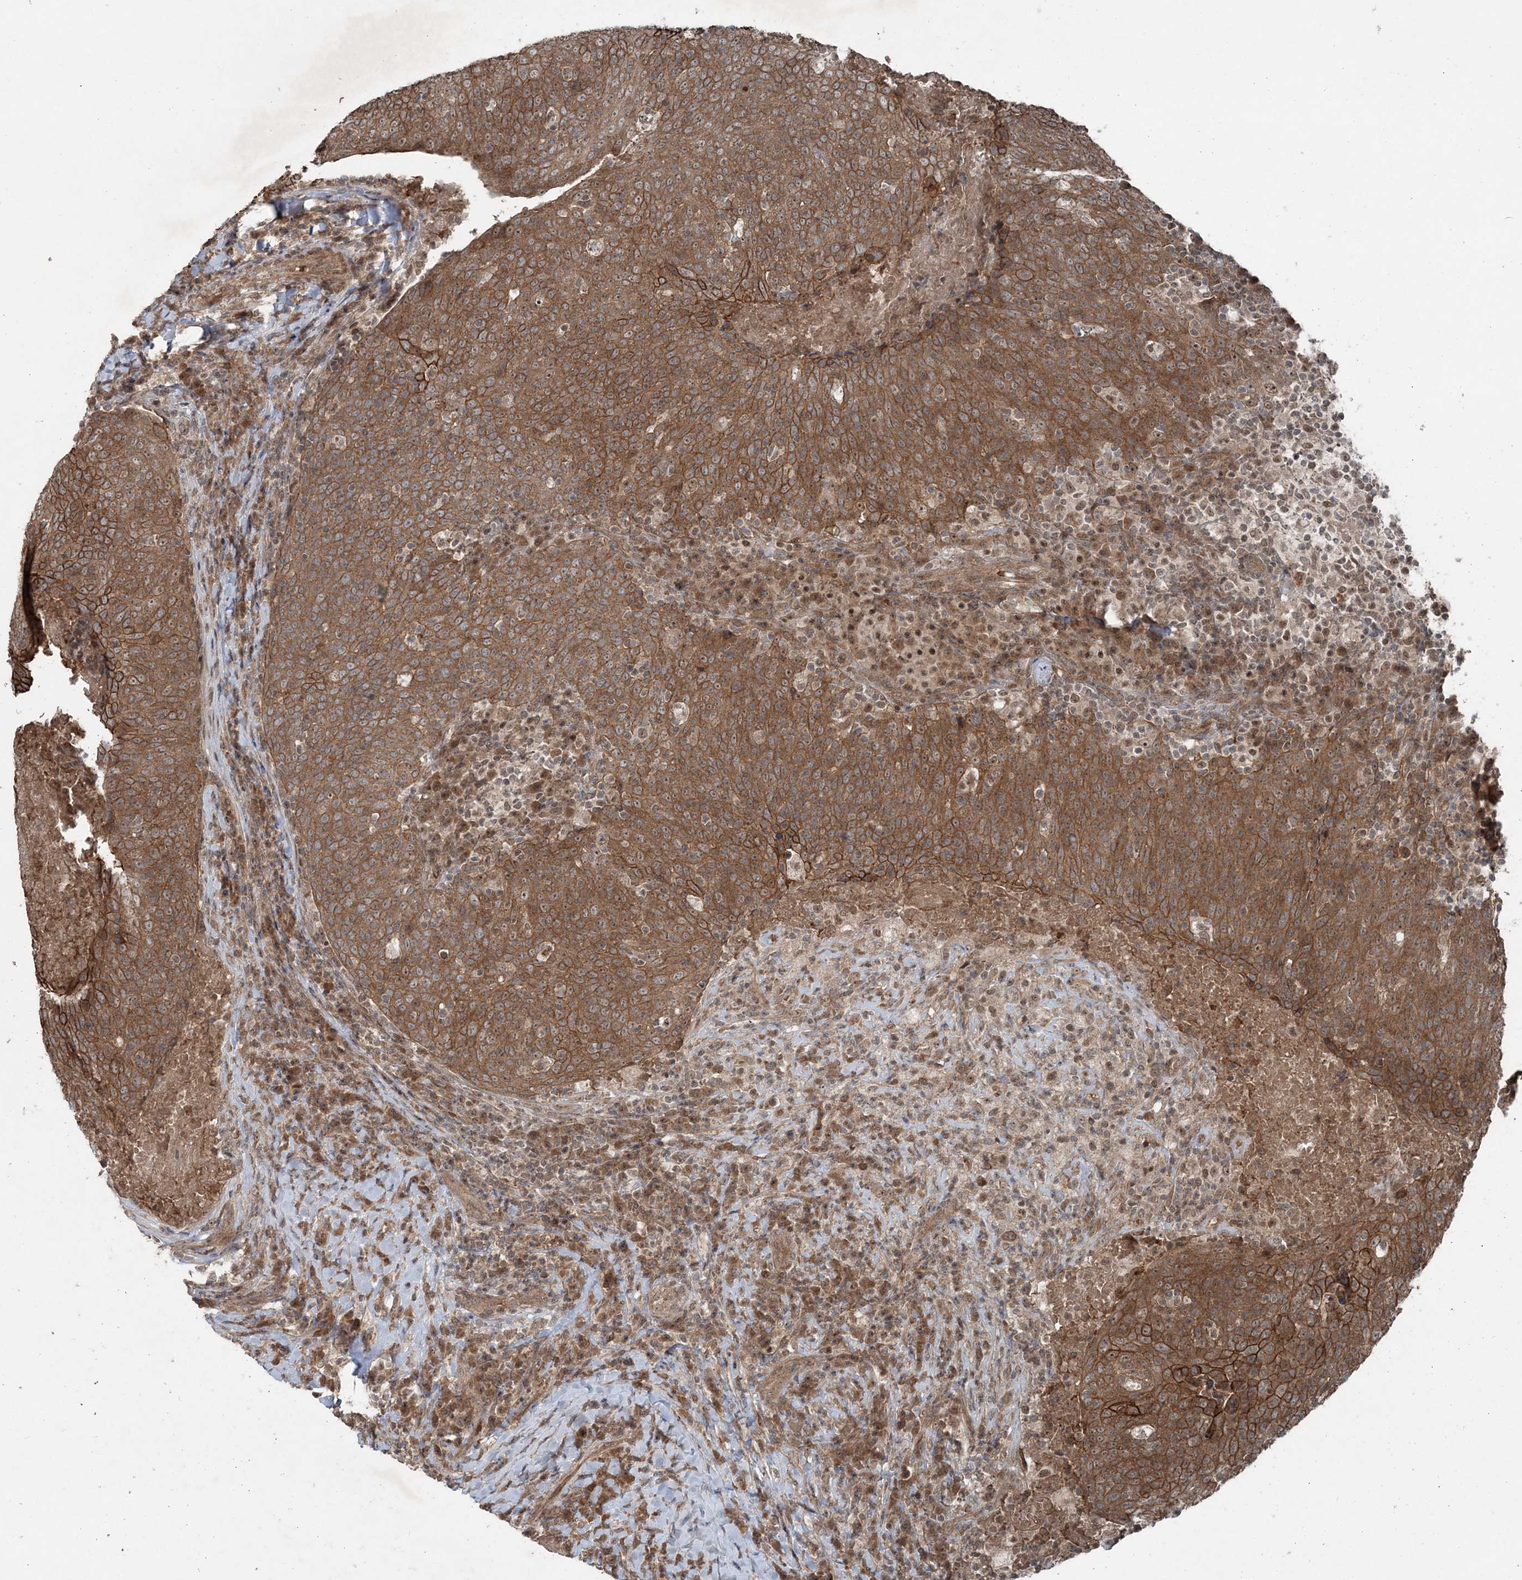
{"staining": {"intensity": "moderate", "quantity": ">75%", "location": "cytoplasmic/membranous"}, "tissue": "head and neck cancer", "cell_type": "Tumor cells", "image_type": "cancer", "snomed": [{"axis": "morphology", "description": "Squamous cell carcinoma, NOS"}, {"axis": "morphology", "description": "Squamous cell carcinoma, metastatic, NOS"}, {"axis": "topography", "description": "Lymph node"}, {"axis": "topography", "description": "Head-Neck"}], "caption": "Squamous cell carcinoma (head and neck) tissue demonstrates moderate cytoplasmic/membranous positivity in approximately >75% of tumor cells, visualized by immunohistochemistry. (brown staining indicates protein expression, while blue staining denotes nuclei).", "gene": "FBXL17", "patient": {"sex": "male", "age": 62}}